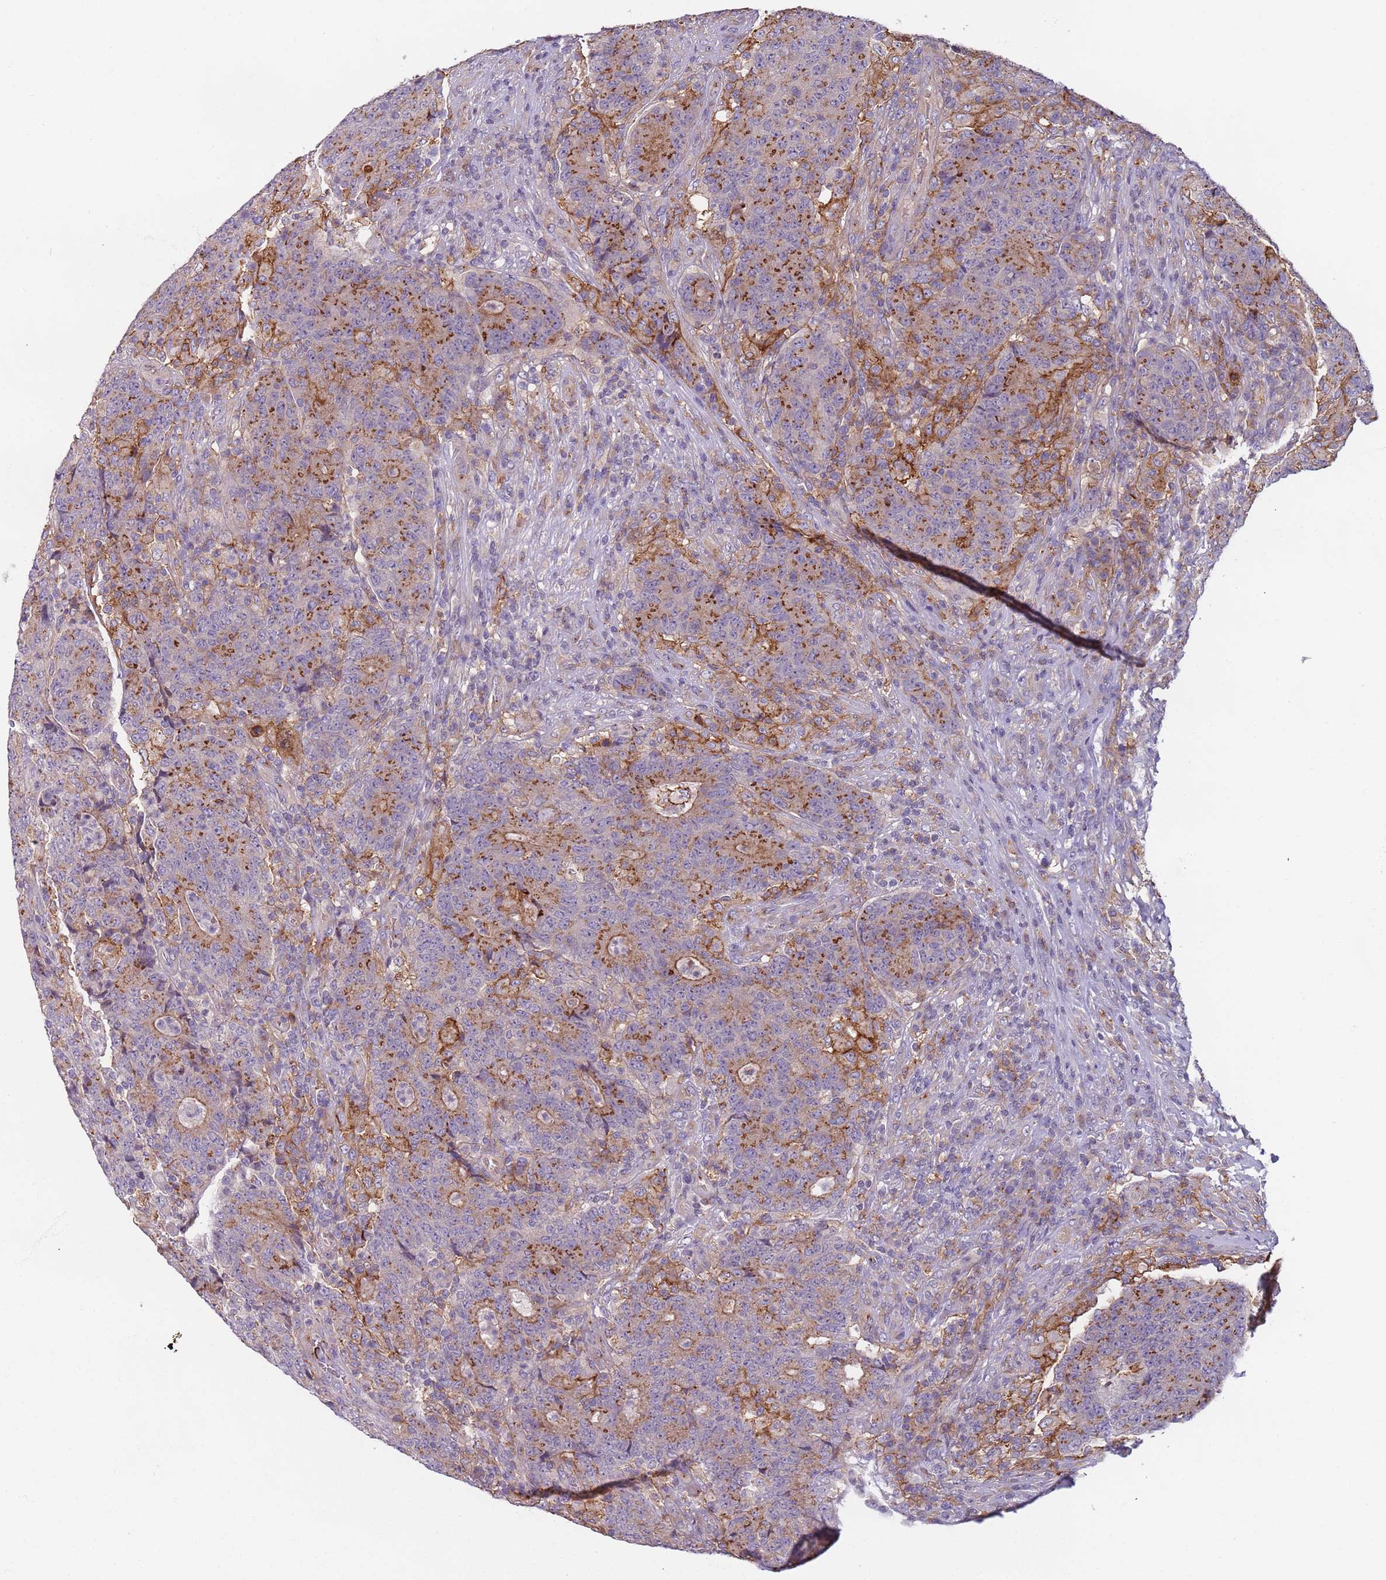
{"staining": {"intensity": "strong", "quantity": "25%-75%", "location": "cytoplasmic/membranous"}, "tissue": "colorectal cancer", "cell_type": "Tumor cells", "image_type": "cancer", "snomed": [{"axis": "morphology", "description": "Adenocarcinoma, NOS"}, {"axis": "topography", "description": "Colon"}], "caption": "Protein analysis of colorectal adenocarcinoma tissue shows strong cytoplasmic/membranous staining in approximately 25%-75% of tumor cells.", "gene": "AKTIP", "patient": {"sex": "female", "age": 75}}